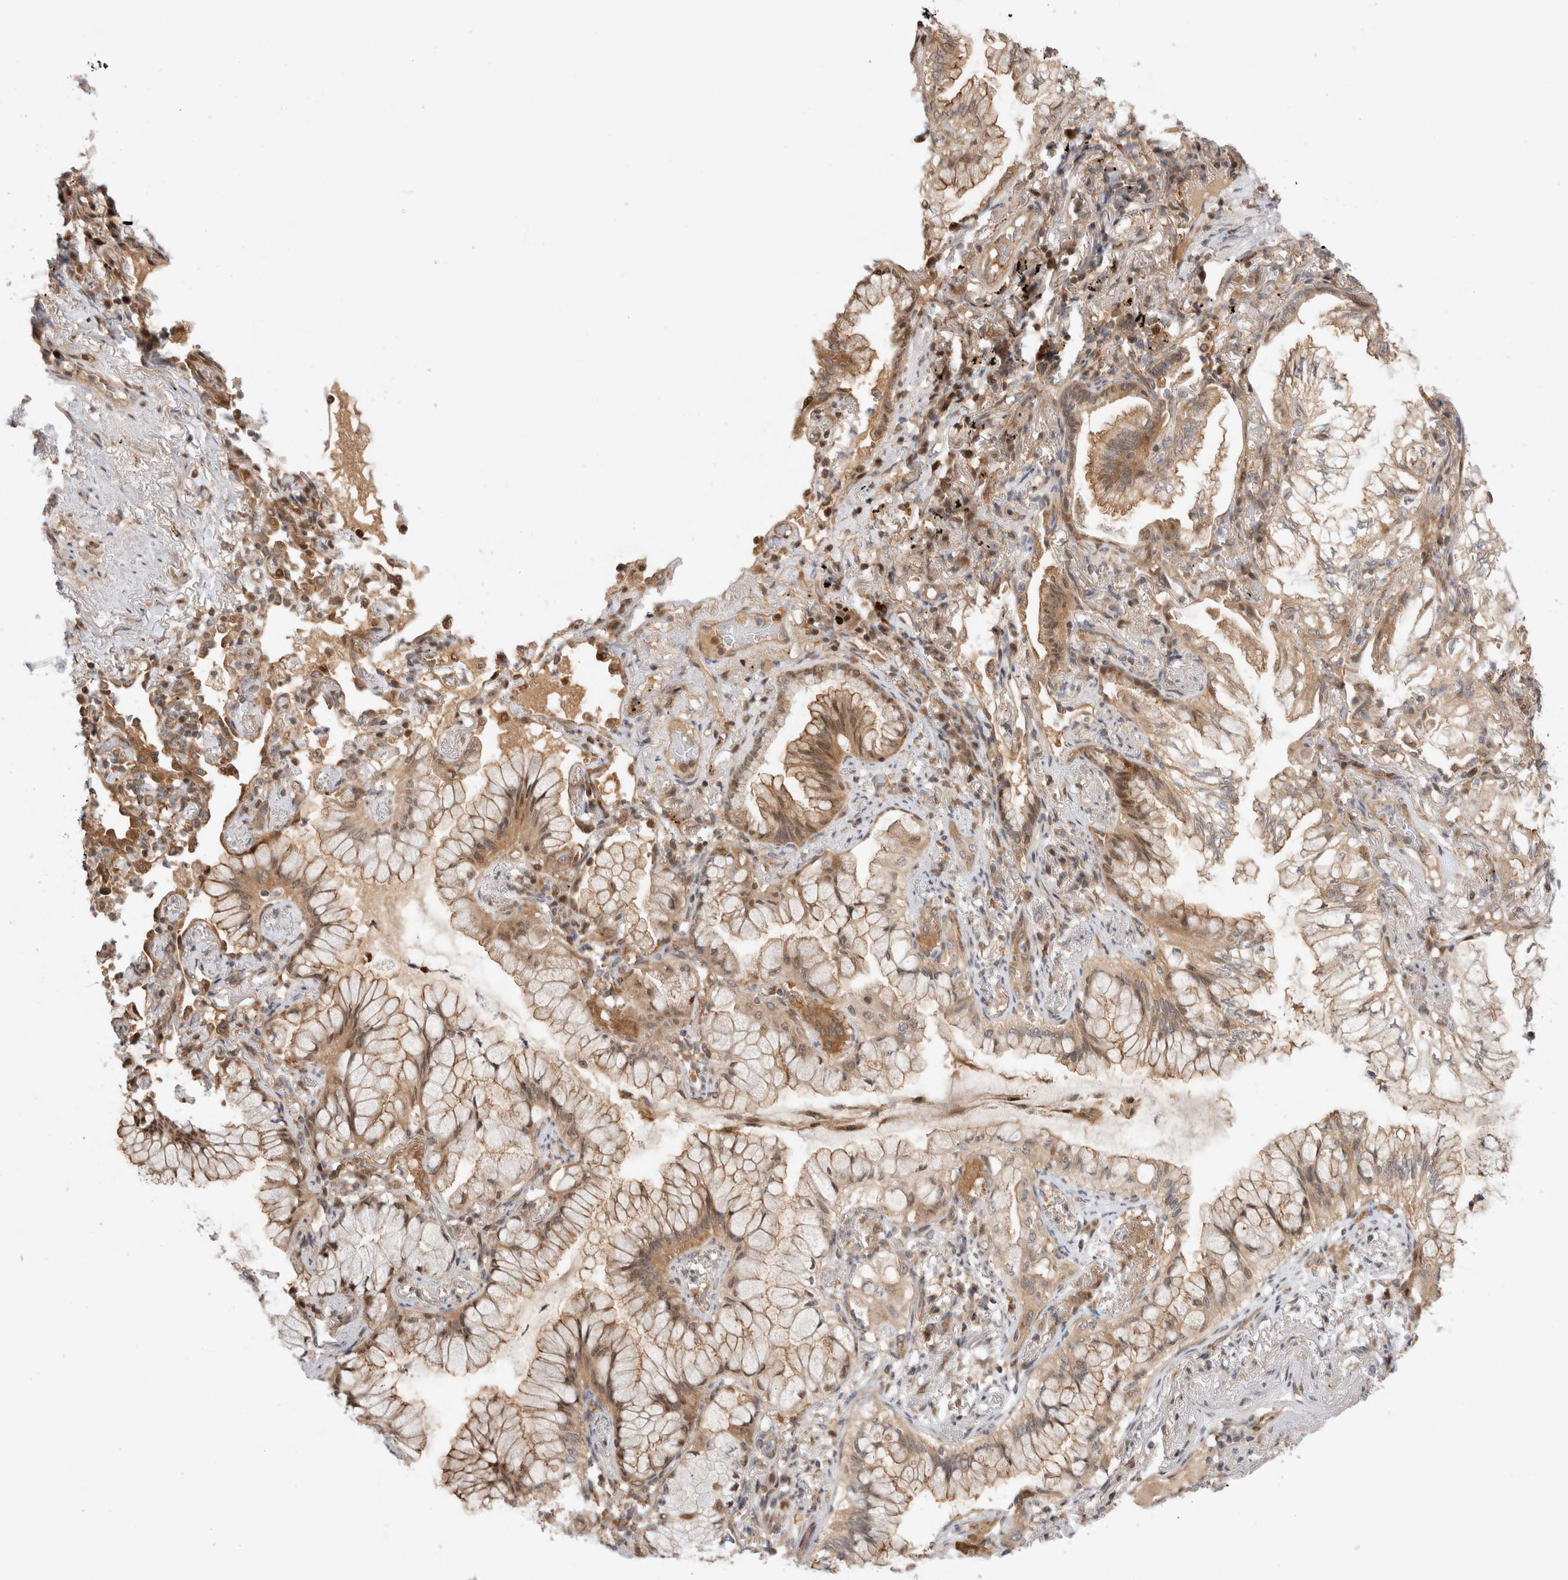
{"staining": {"intensity": "moderate", "quantity": ">75%", "location": "cytoplasmic/membranous"}, "tissue": "lung cancer", "cell_type": "Tumor cells", "image_type": "cancer", "snomed": [{"axis": "morphology", "description": "Adenocarcinoma, NOS"}, {"axis": "topography", "description": "Lung"}], "caption": "This is an image of immunohistochemistry (IHC) staining of lung cancer, which shows moderate positivity in the cytoplasmic/membranous of tumor cells.", "gene": "HTT", "patient": {"sex": "female", "age": 70}}